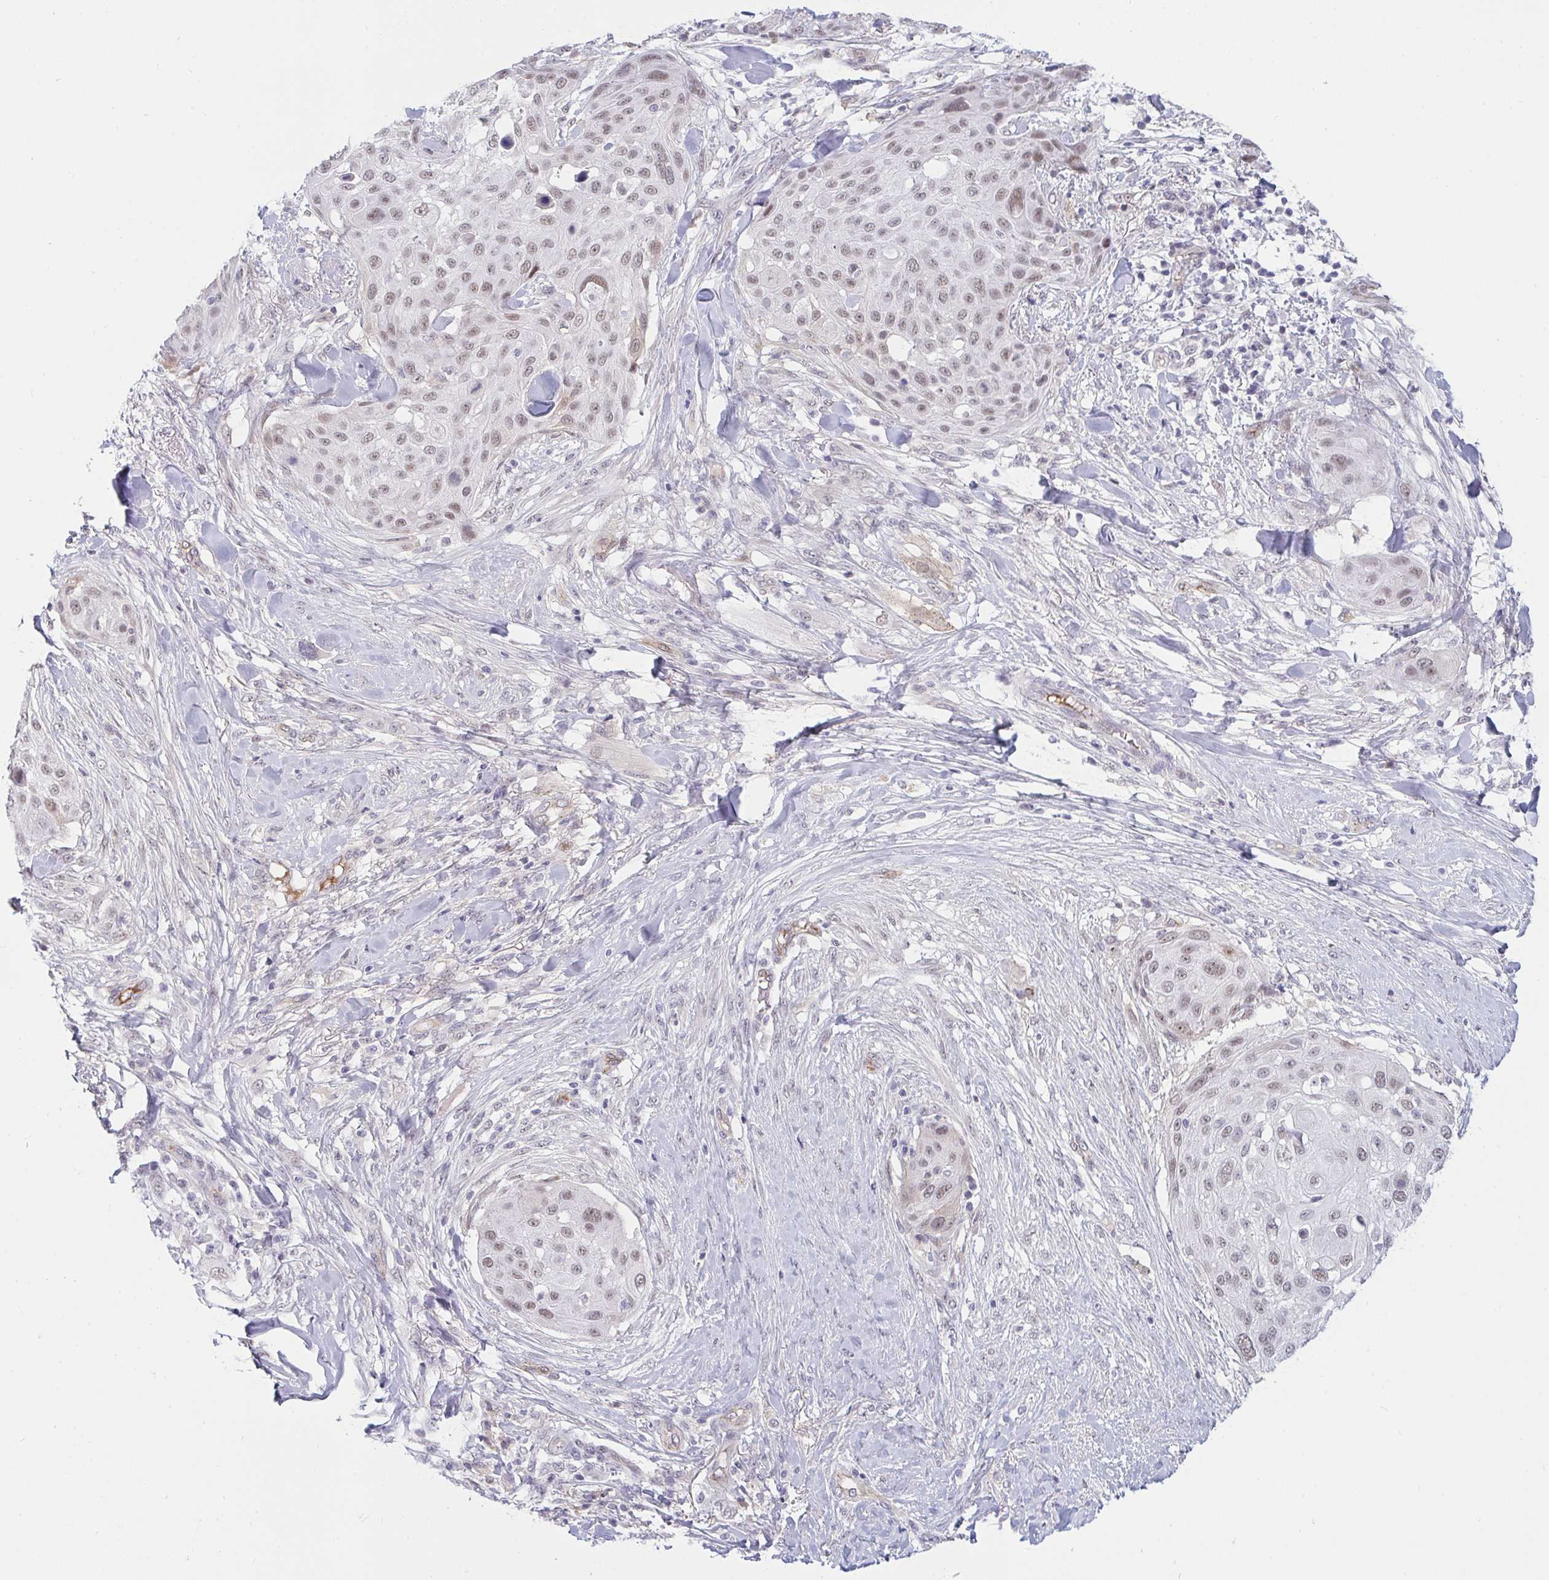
{"staining": {"intensity": "weak", "quantity": ">75%", "location": "nuclear"}, "tissue": "skin cancer", "cell_type": "Tumor cells", "image_type": "cancer", "snomed": [{"axis": "morphology", "description": "Squamous cell carcinoma, NOS"}, {"axis": "topography", "description": "Skin"}], "caption": "A high-resolution histopathology image shows immunohistochemistry staining of skin cancer (squamous cell carcinoma), which demonstrates weak nuclear expression in about >75% of tumor cells. (IHC, brightfield microscopy, high magnification).", "gene": "DSCAML1", "patient": {"sex": "female", "age": 87}}